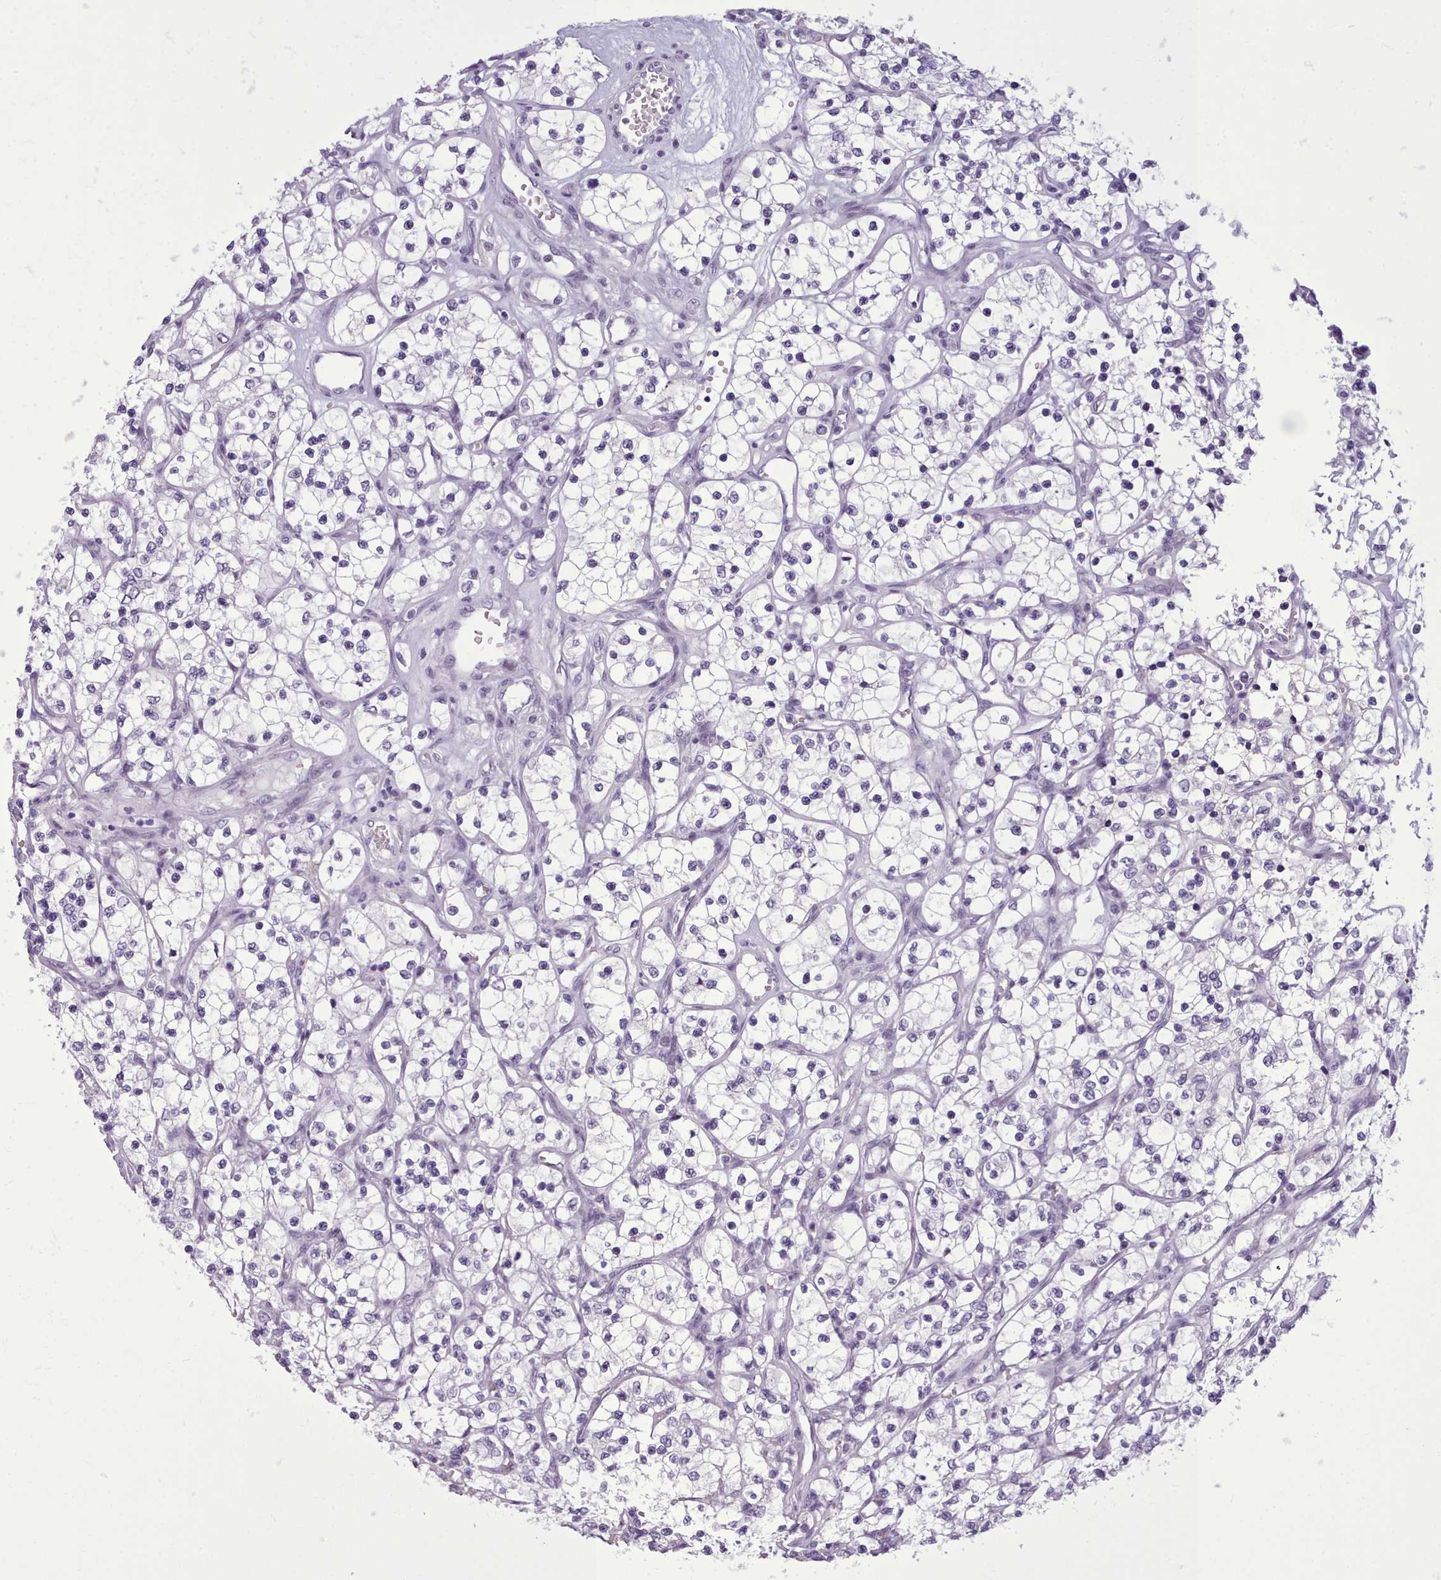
{"staining": {"intensity": "negative", "quantity": "none", "location": "none"}, "tissue": "renal cancer", "cell_type": "Tumor cells", "image_type": "cancer", "snomed": [{"axis": "morphology", "description": "Adenocarcinoma, NOS"}, {"axis": "topography", "description": "Kidney"}], "caption": "The photomicrograph displays no significant positivity in tumor cells of renal adenocarcinoma.", "gene": "FBXO48", "patient": {"sex": "female", "age": 69}}